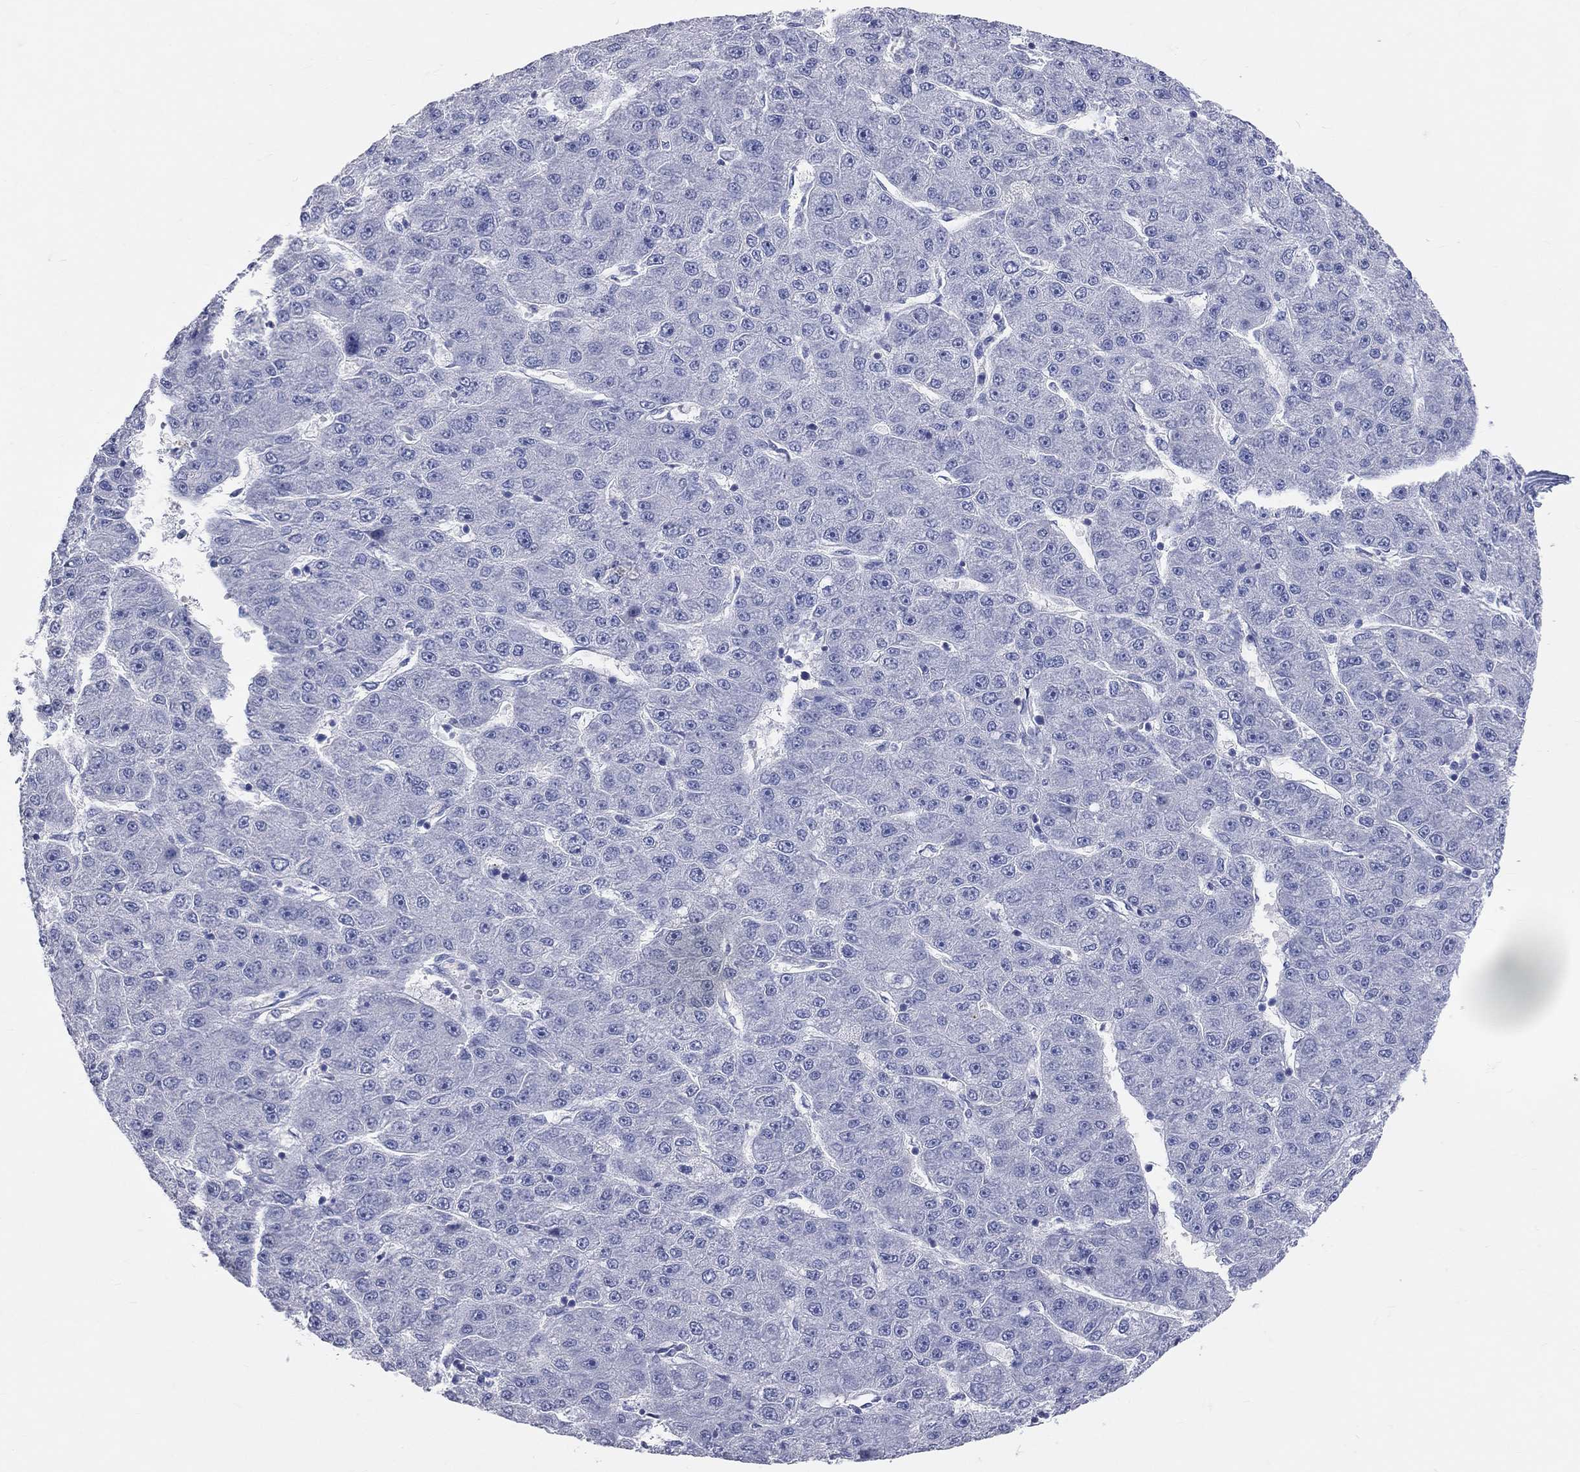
{"staining": {"intensity": "negative", "quantity": "none", "location": "none"}, "tissue": "liver cancer", "cell_type": "Tumor cells", "image_type": "cancer", "snomed": [{"axis": "morphology", "description": "Carcinoma, Hepatocellular, NOS"}, {"axis": "topography", "description": "Liver"}], "caption": "DAB immunohistochemical staining of liver cancer (hepatocellular carcinoma) exhibits no significant positivity in tumor cells.", "gene": "LAT", "patient": {"sex": "male", "age": 67}}